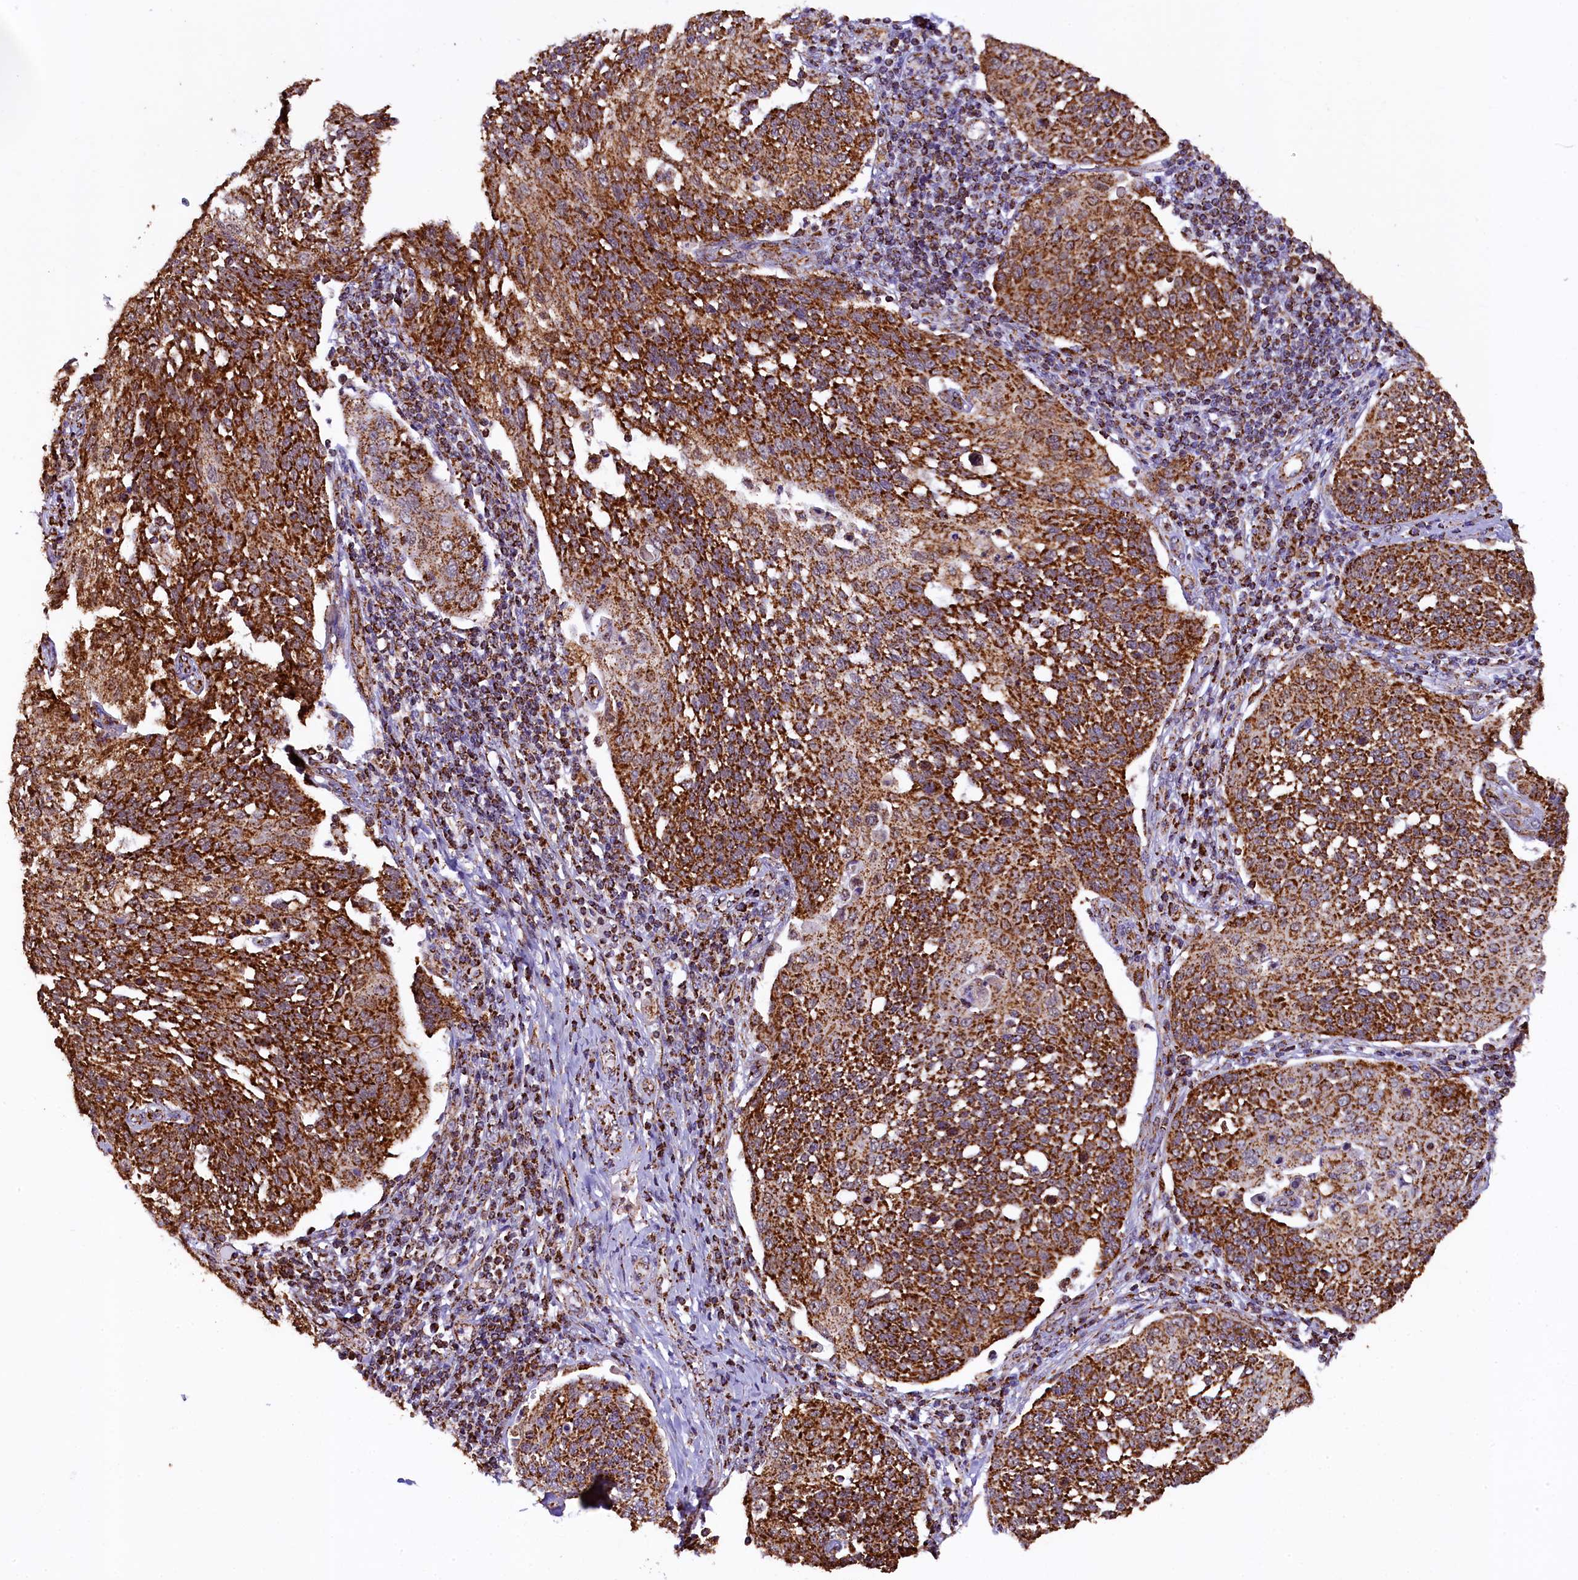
{"staining": {"intensity": "strong", "quantity": ">75%", "location": "cytoplasmic/membranous"}, "tissue": "cervical cancer", "cell_type": "Tumor cells", "image_type": "cancer", "snomed": [{"axis": "morphology", "description": "Squamous cell carcinoma, NOS"}, {"axis": "topography", "description": "Cervix"}], "caption": "DAB immunohistochemical staining of cervical squamous cell carcinoma demonstrates strong cytoplasmic/membranous protein staining in about >75% of tumor cells.", "gene": "KLC2", "patient": {"sex": "female", "age": 34}}